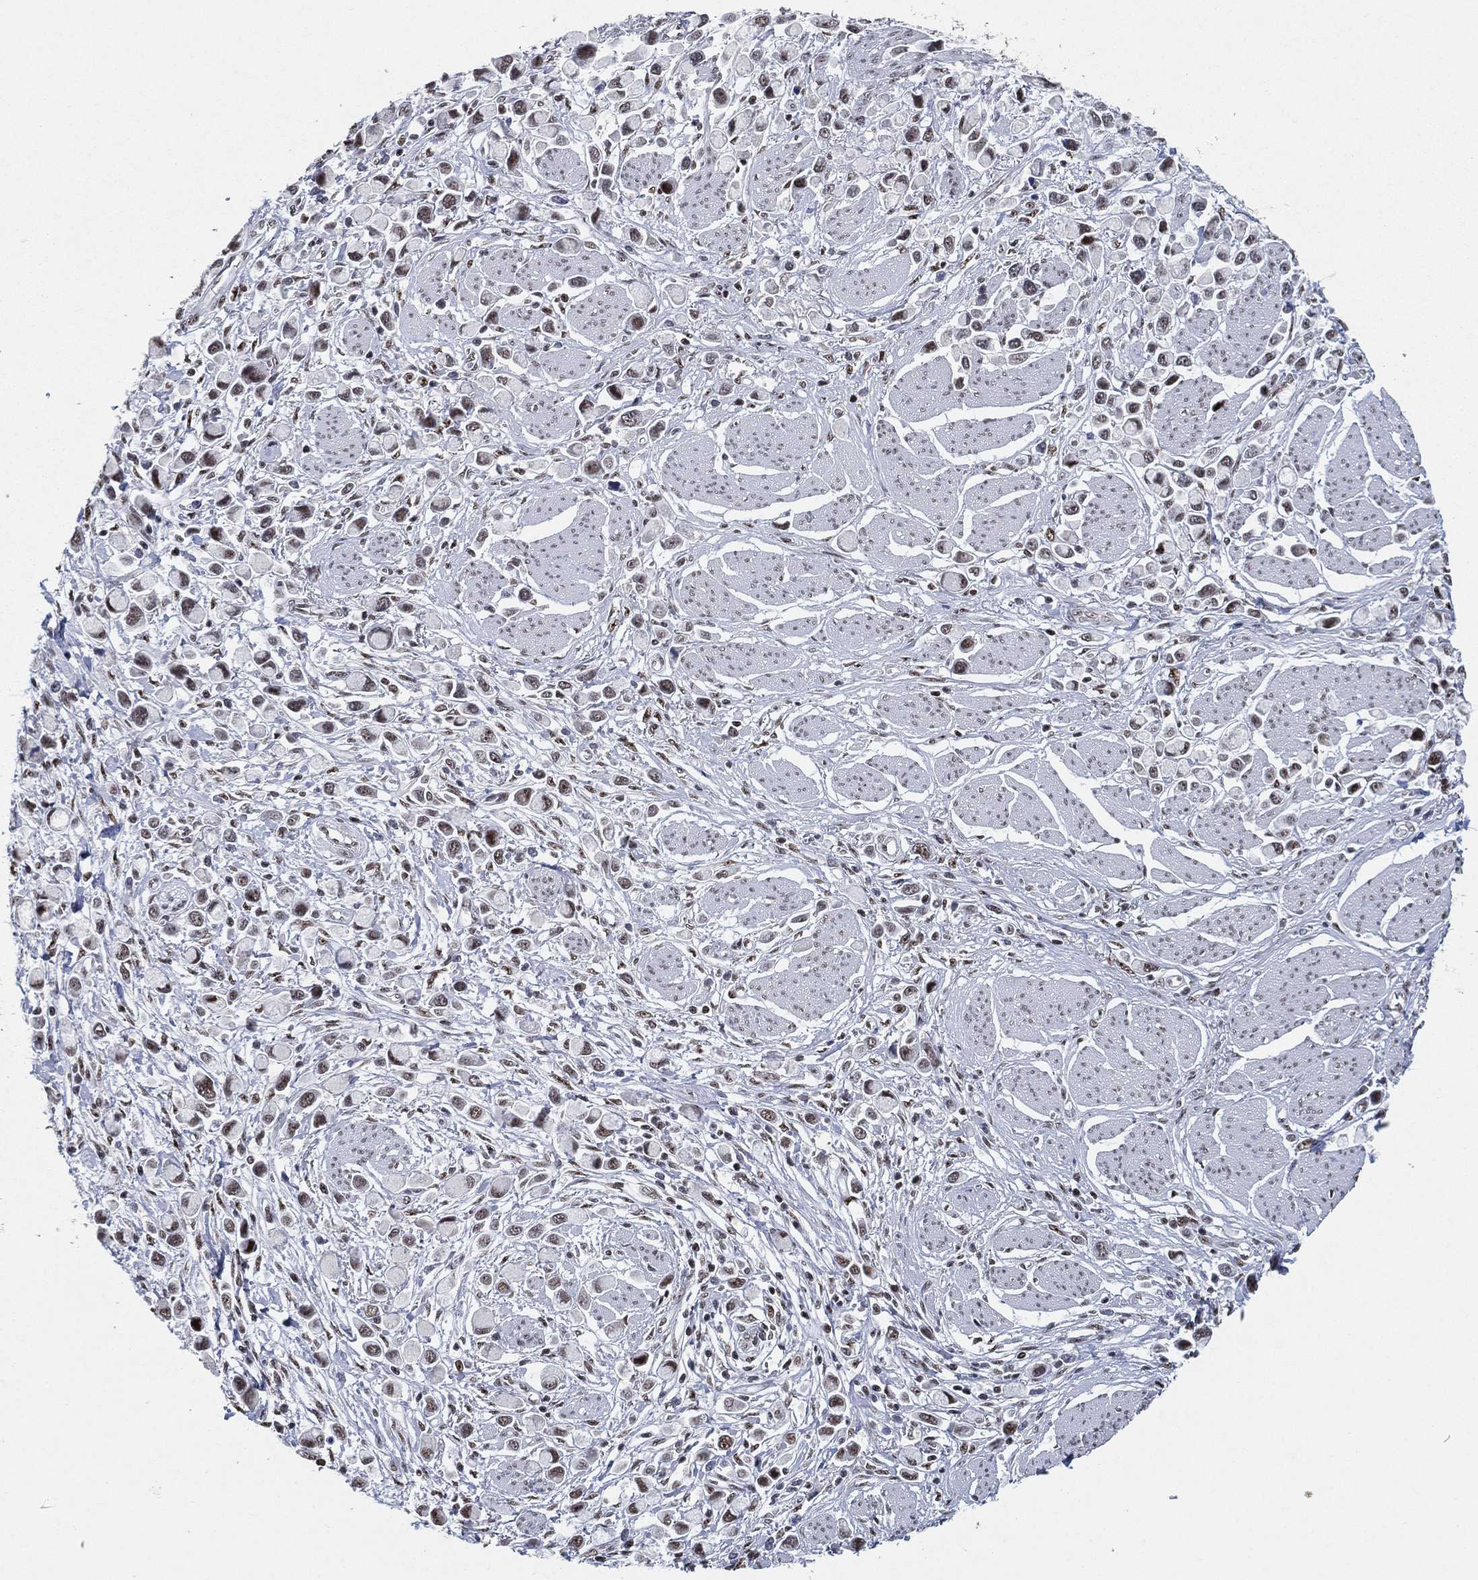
{"staining": {"intensity": "strong", "quantity": "25%-75%", "location": "nuclear"}, "tissue": "stomach cancer", "cell_type": "Tumor cells", "image_type": "cancer", "snomed": [{"axis": "morphology", "description": "Adenocarcinoma, NOS"}, {"axis": "topography", "description": "Stomach"}], "caption": "IHC of stomach cancer reveals high levels of strong nuclear positivity in about 25%-75% of tumor cells.", "gene": "DDX27", "patient": {"sex": "female", "age": 81}}